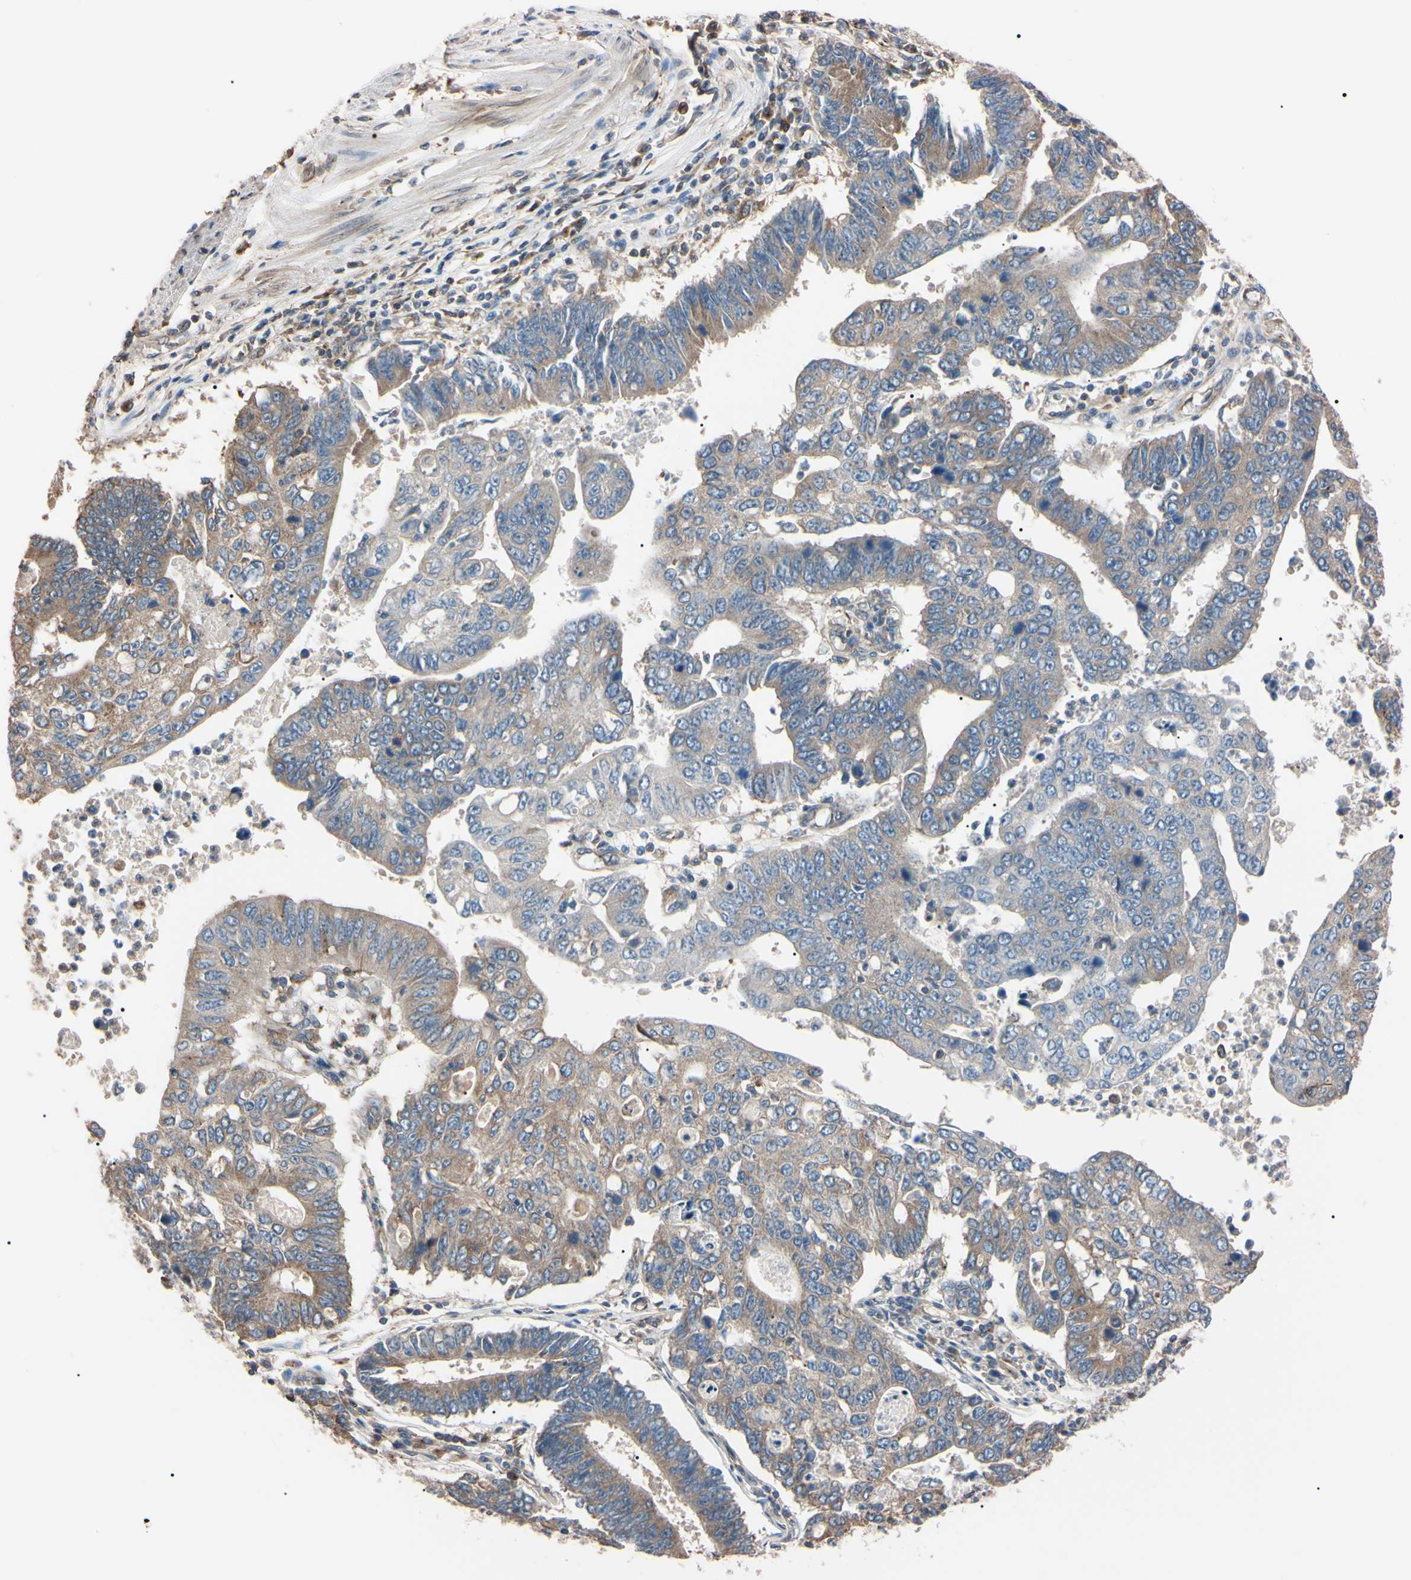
{"staining": {"intensity": "moderate", "quantity": "25%-75%", "location": "cytoplasmic/membranous"}, "tissue": "stomach cancer", "cell_type": "Tumor cells", "image_type": "cancer", "snomed": [{"axis": "morphology", "description": "Adenocarcinoma, NOS"}, {"axis": "topography", "description": "Stomach"}], "caption": "Protein staining displays moderate cytoplasmic/membranous positivity in about 25%-75% of tumor cells in stomach cancer. Nuclei are stained in blue.", "gene": "PRKACA", "patient": {"sex": "male", "age": 59}}